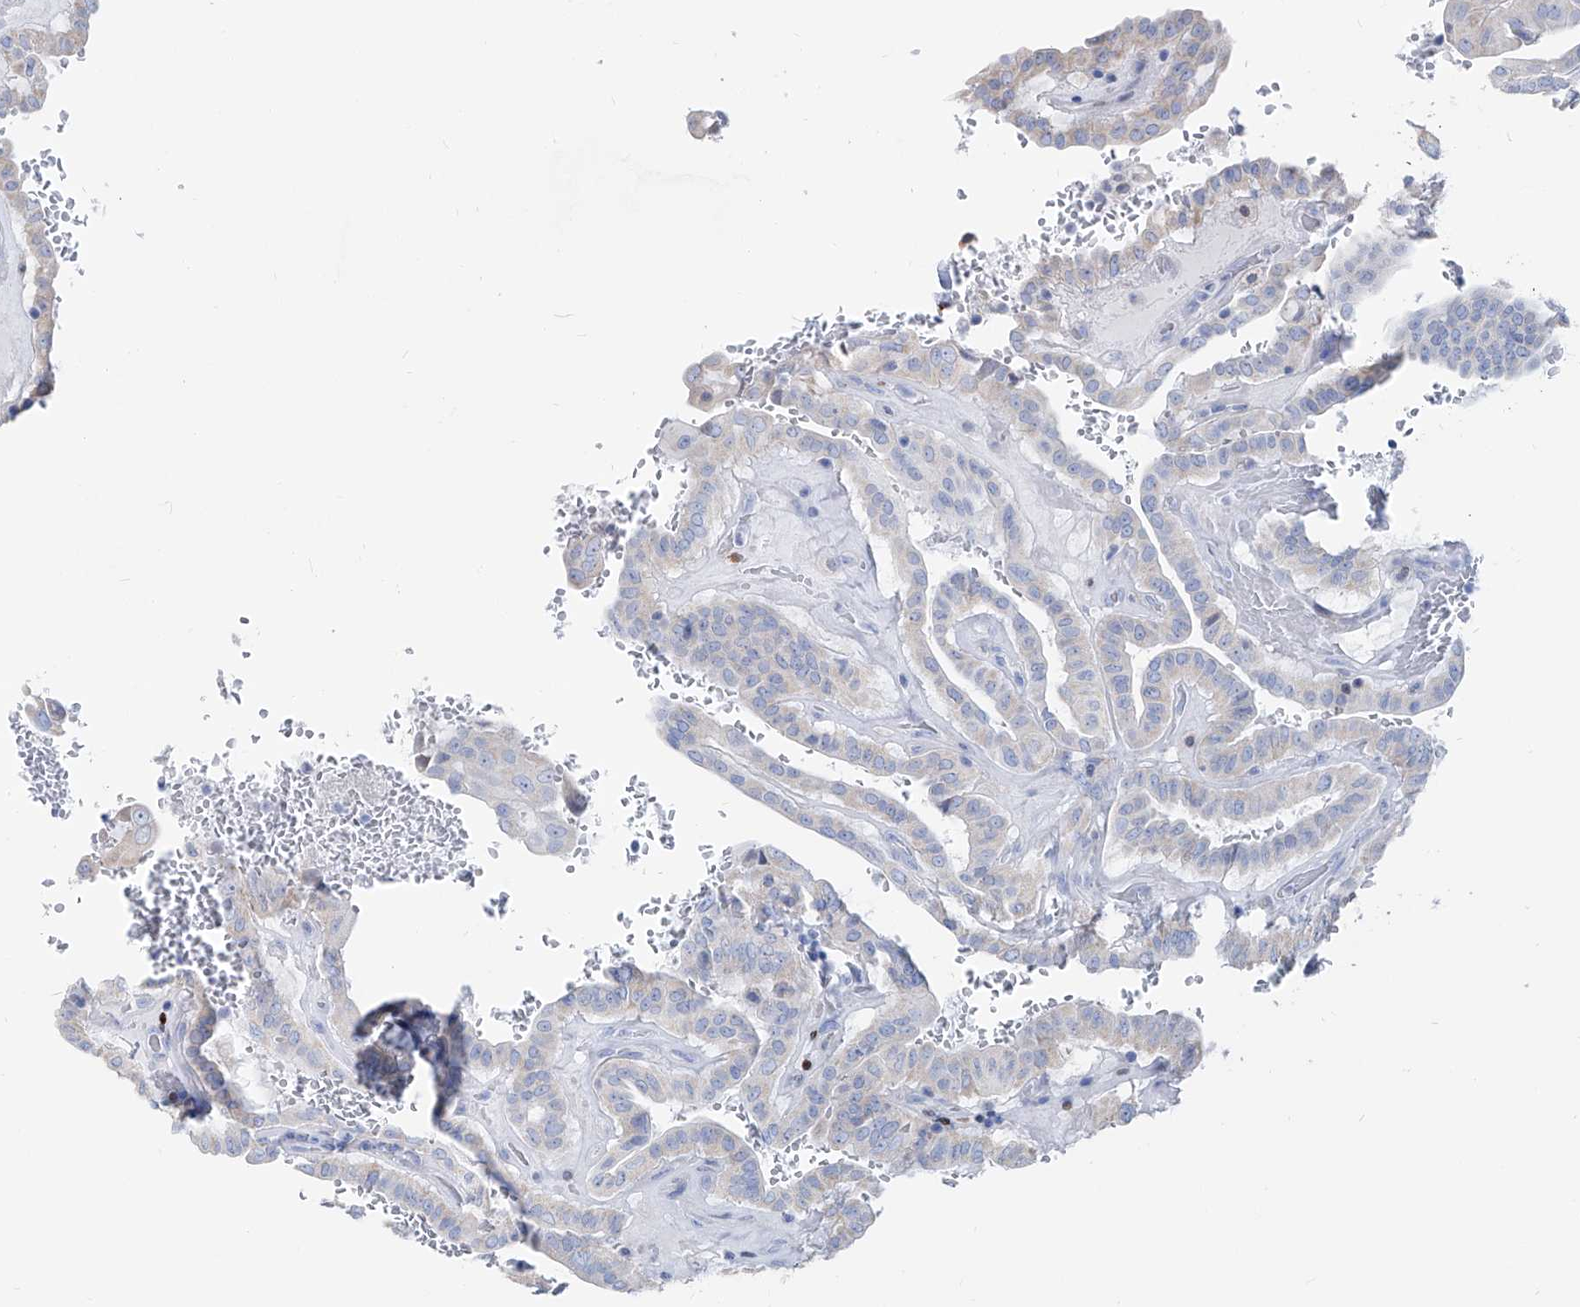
{"staining": {"intensity": "weak", "quantity": "25%-75%", "location": "cytoplasmic/membranous"}, "tissue": "thyroid cancer", "cell_type": "Tumor cells", "image_type": "cancer", "snomed": [{"axis": "morphology", "description": "Papillary adenocarcinoma, NOS"}, {"axis": "topography", "description": "Thyroid gland"}], "caption": "The histopathology image demonstrates staining of thyroid cancer, revealing weak cytoplasmic/membranous protein staining (brown color) within tumor cells.", "gene": "FRS3", "patient": {"sex": "male", "age": 77}}